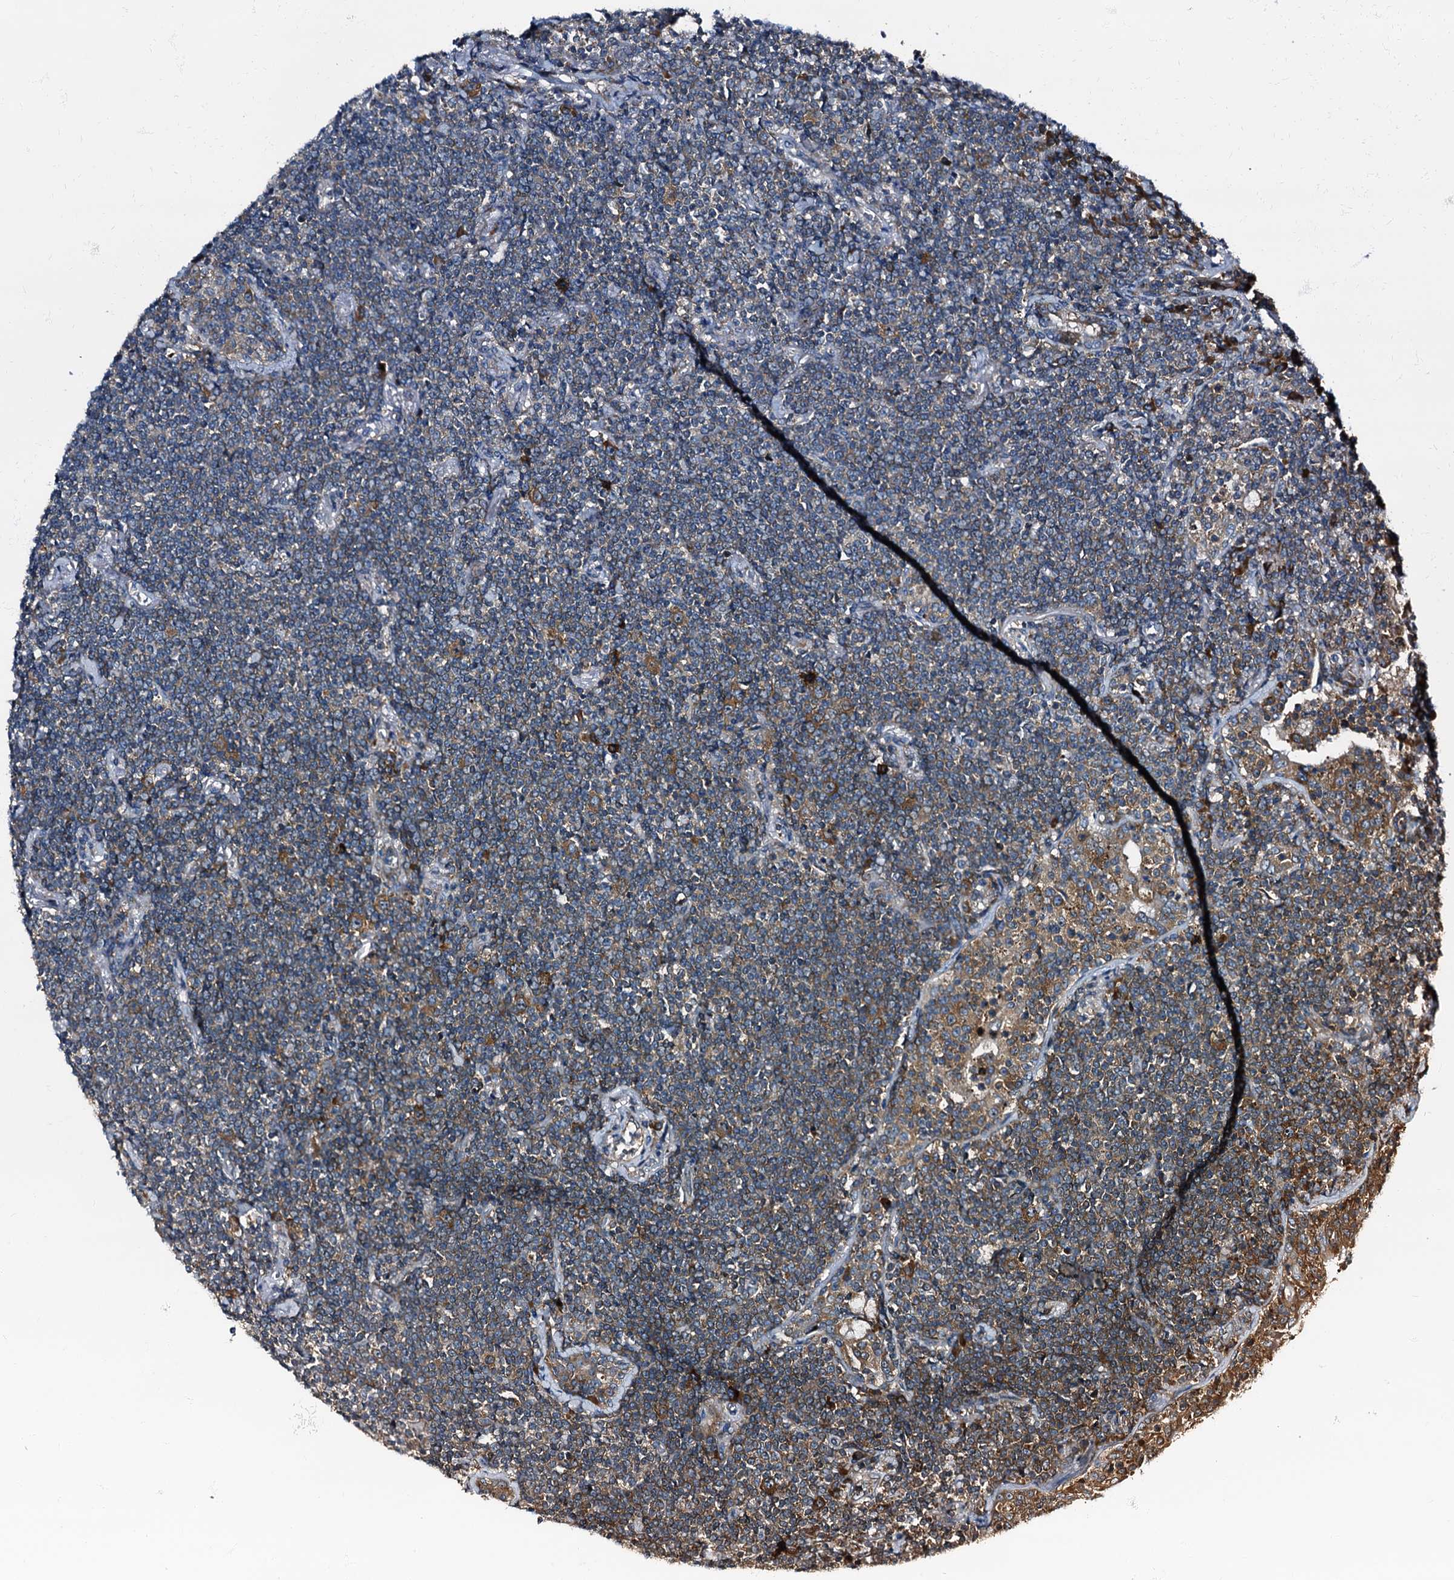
{"staining": {"intensity": "moderate", "quantity": "25%-75%", "location": "cytoplasmic/membranous"}, "tissue": "lymphoma", "cell_type": "Tumor cells", "image_type": "cancer", "snomed": [{"axis": "morphology", "description": "Malignant lymphoma, non-Hodgkin's type, Low grade"}, {"axis": "topography", "description": "Lung"}], "caption": "Lymphoma stained with DAB immunohistochemistry (IHC) reveals medium levels of moderate cytoplasmic/membranous positivity in approximately 25%-75% of tumor cells. (Brightfield microscopy of DAB IHC at high magnification).", "gene": "ATP2C1", "patient": {"sex": "female", "age": 71}}